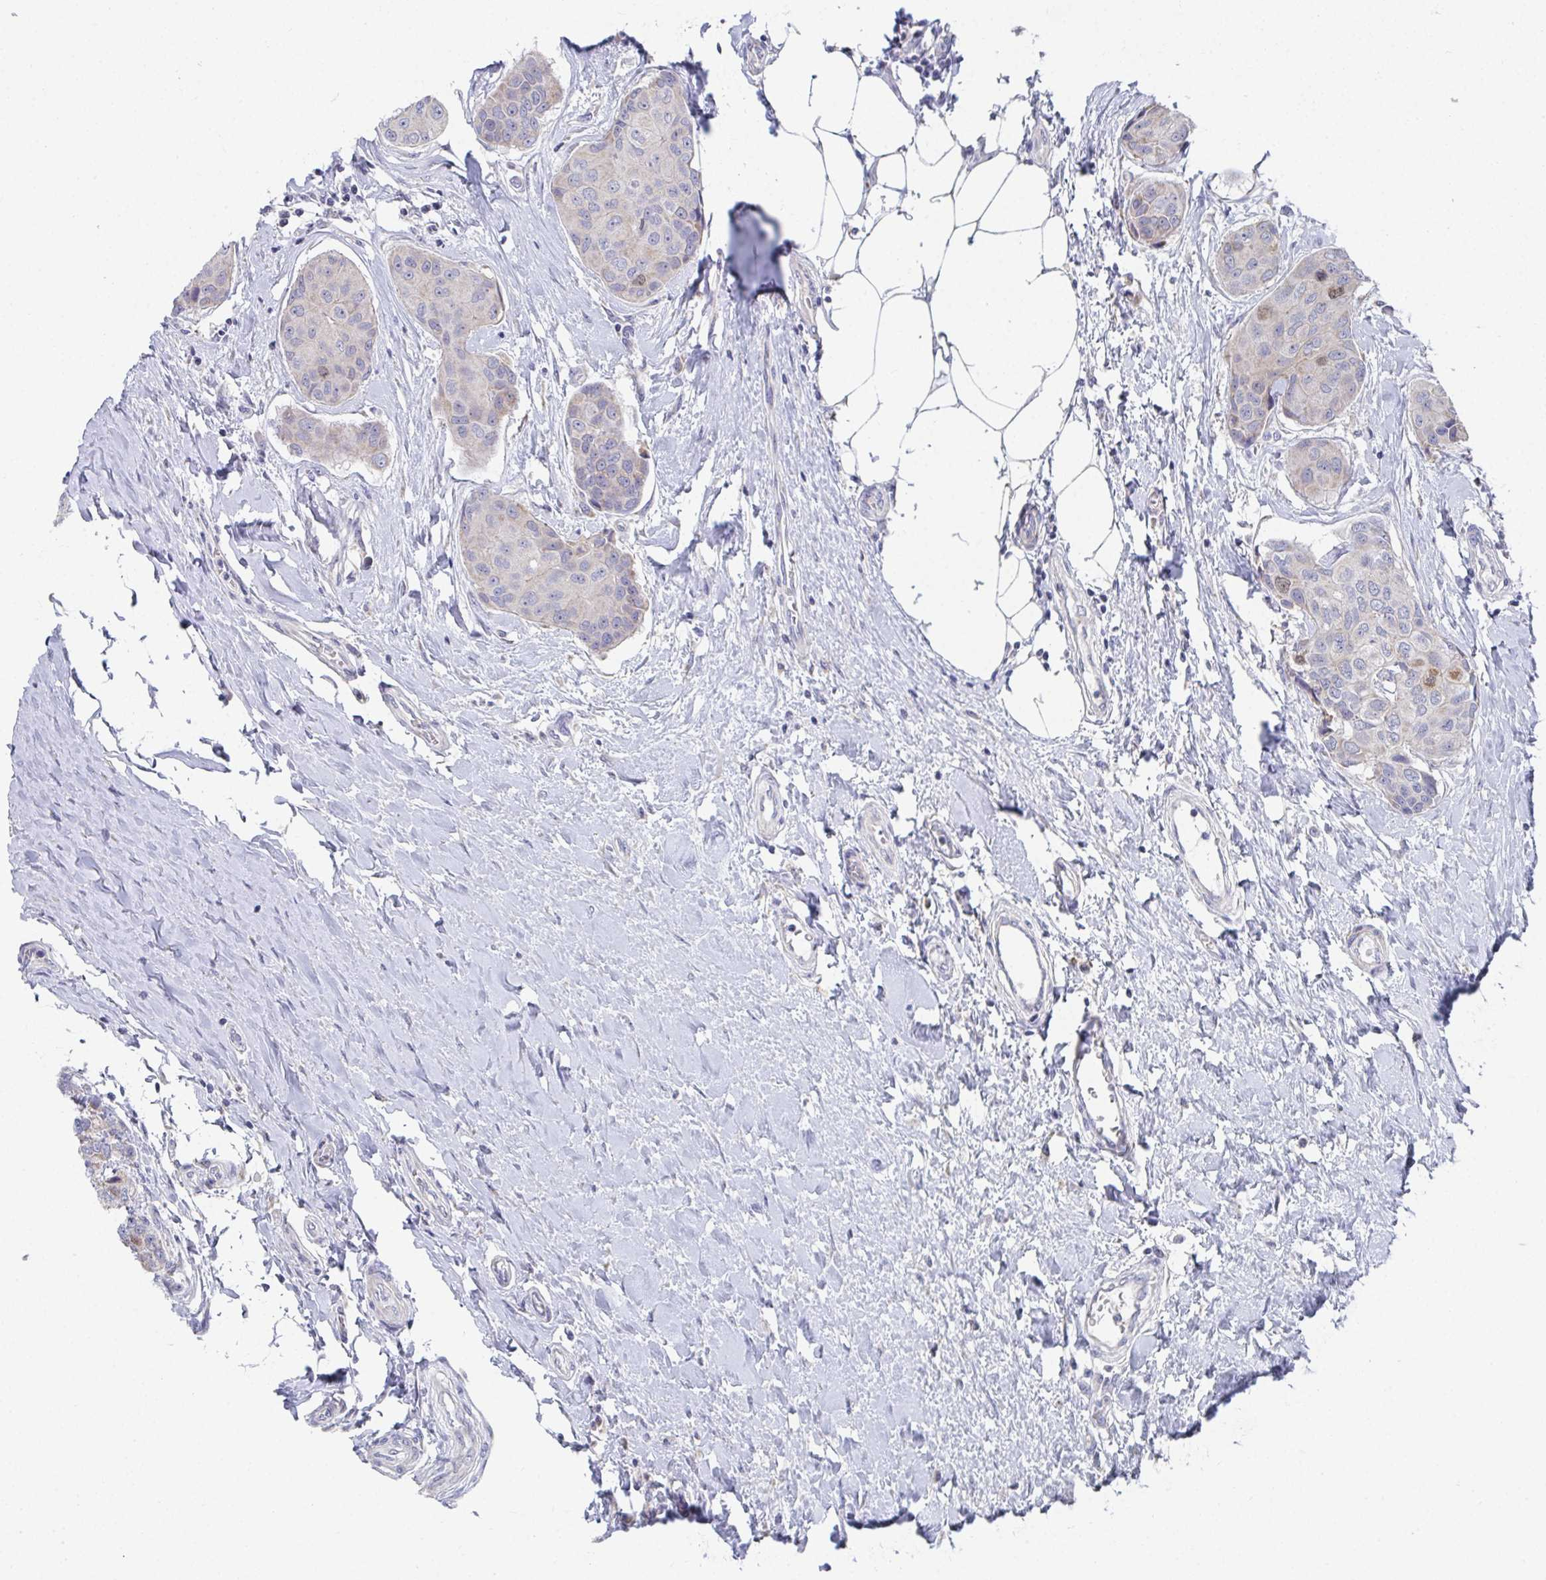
{"staining": {"intensity": "weak", "quantity": "<25%", "location": "nuclear"}, "tissue": "breast cancer", "cell_type": "Tumor cells", "image_type": "cancer", "snomed": [{"axis": "morphology", "description": "Duct carcinoma"}, {"axis": "topography", "description": "Breast"}], "caption": "Immunohistochemistry of human breast invasive ductal carcinoma exhibits no staining in tumor cells.", "gene": "ATP5F1C", "patient": {"sex": "female", "age": 80}}